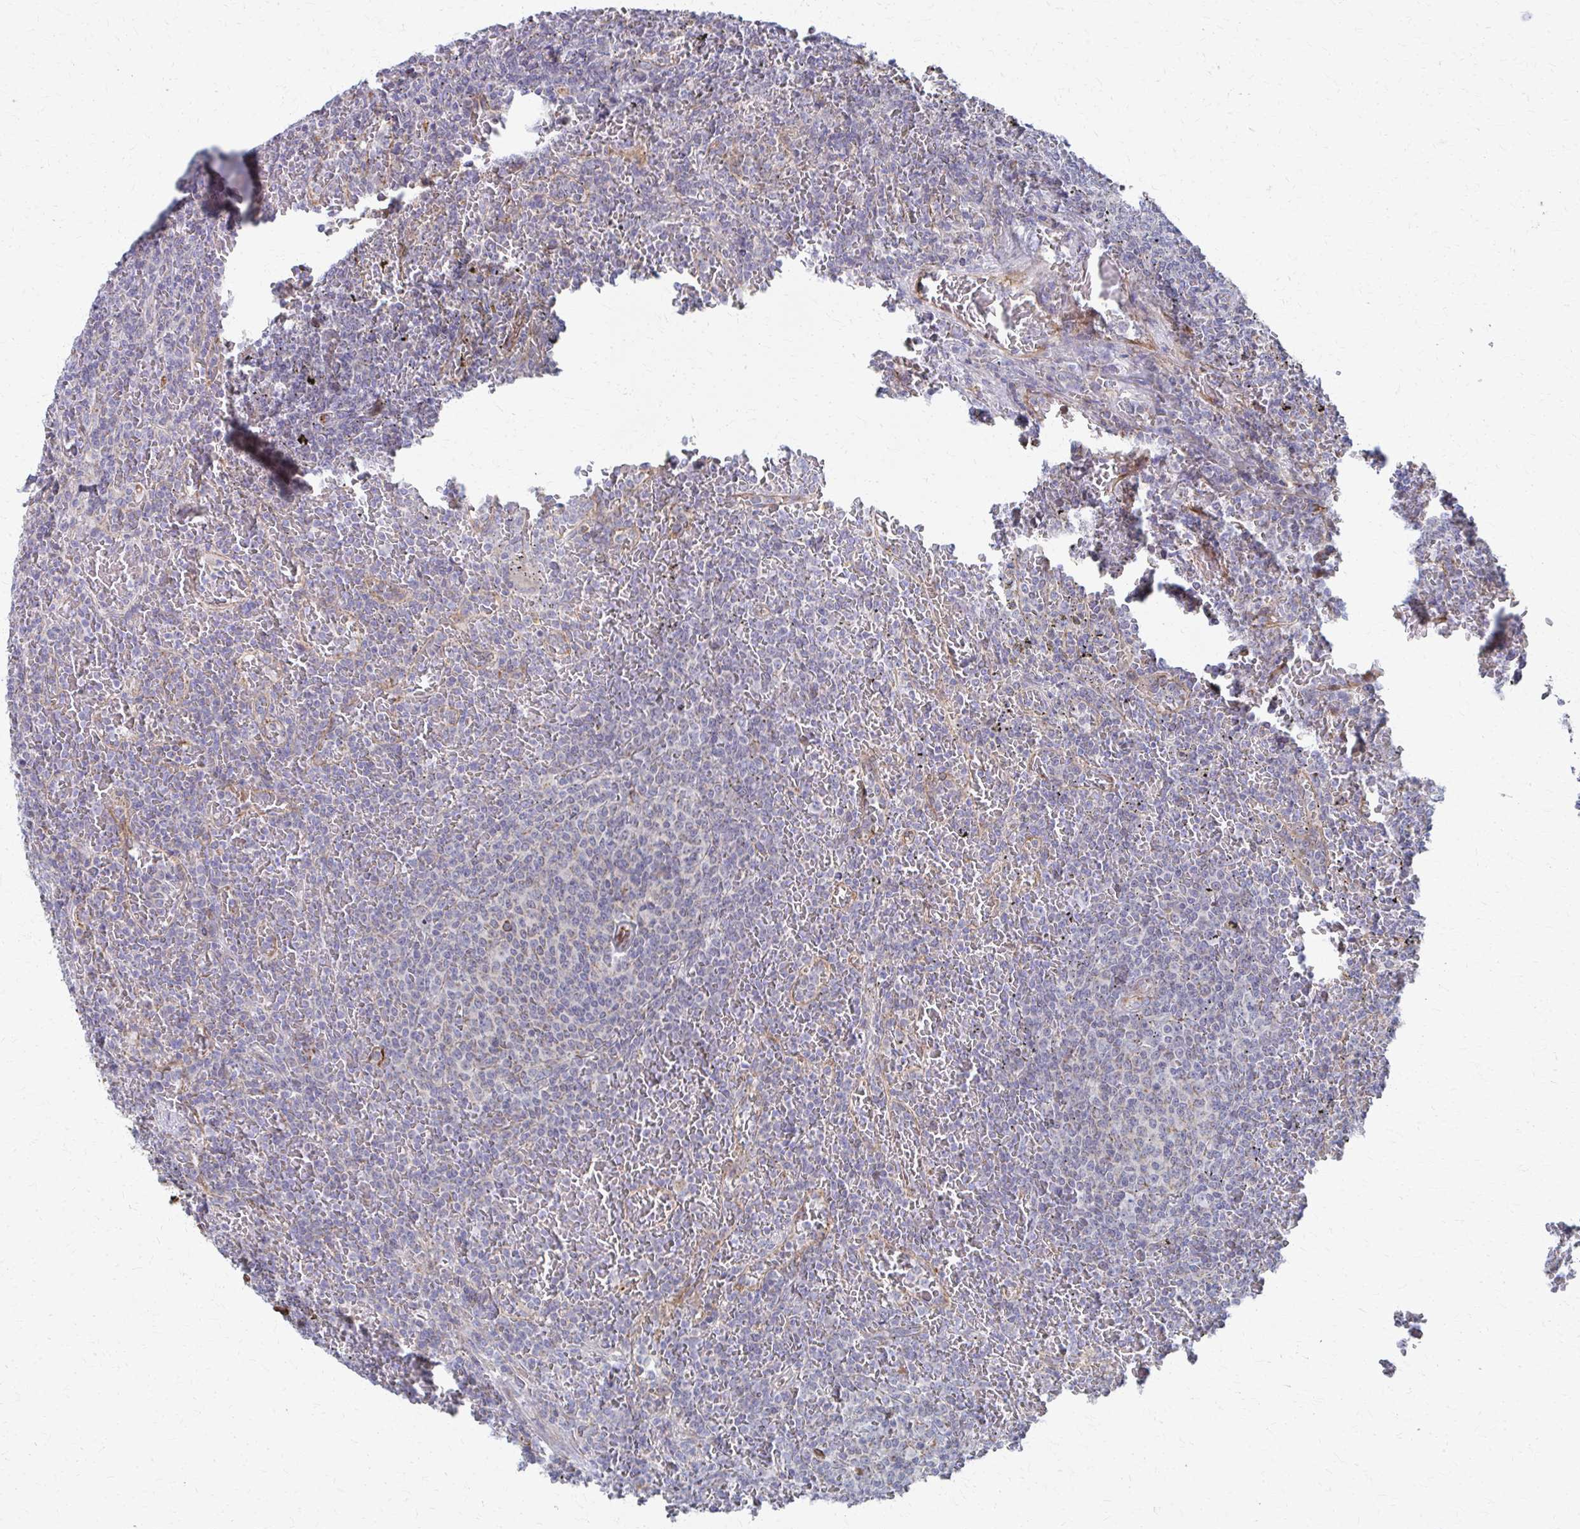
{"staining": {"intensity": "negative", "quantity": "none", "location": "none"}, "tissue": "lymphoma", "cell_type": "Tumor cells", "image_type": "cancer", "snomed": [{"axis": "morphology", "description": "Malignant lymphoma, non-Hodgkin's type, Low grade"}, {"axis": "topography", "description": "Spleen"}], "caption": "The histopathology image demonstrates no staining of tumor cells in lymphoma. Nuclei are stained in blue.", "gene": "FAHD1", "patient": {"sex": "female", "age": 77}}